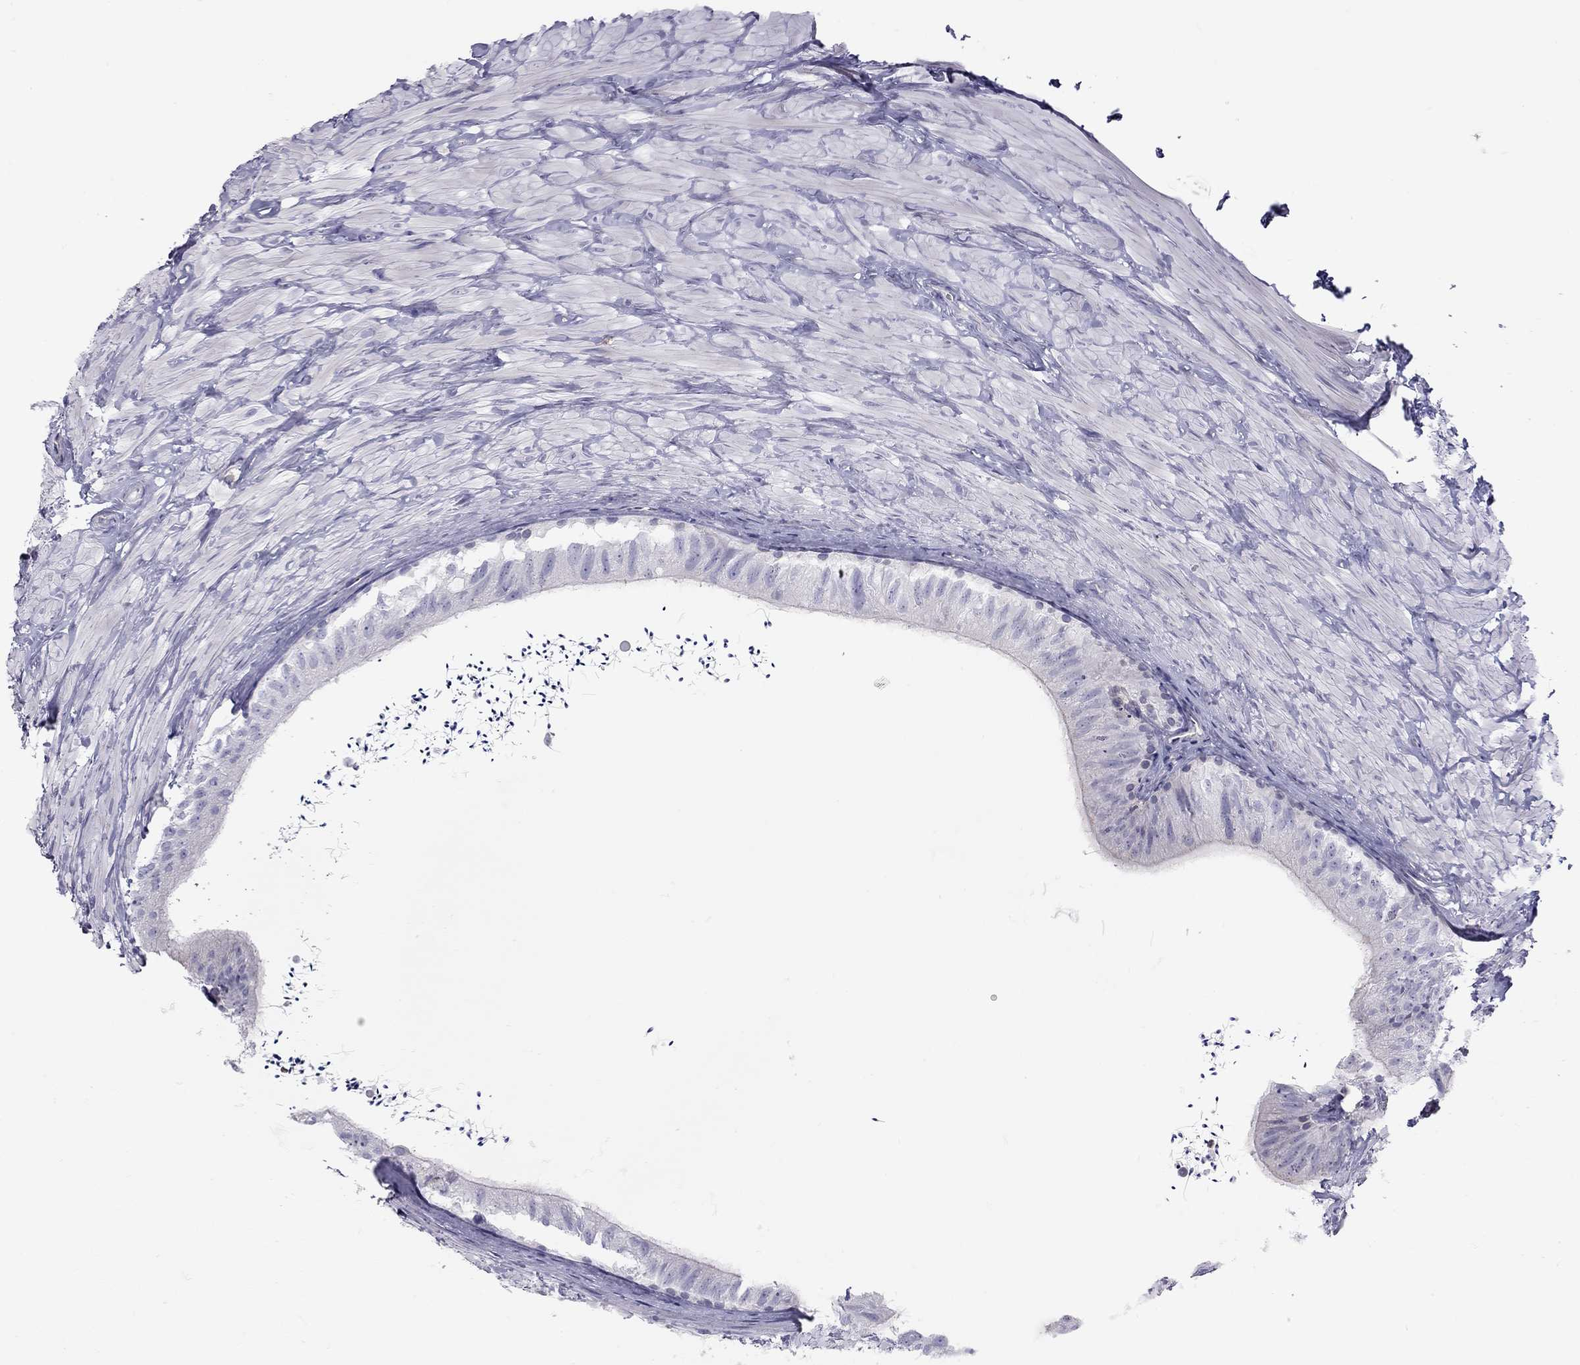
{"staining": {"intensity": "negative", "quantity": "none", "location": "none"}, "tissue": "epididymis", "cell_type": "Glandular cells", "image_type": "normal", "snomed": [{"axis": "morphology", "description": "Normal tissue, NOS"}, {"axis": "topography", "description": "Epididymis"}], "caption": "Epididymis stained for a protein using IHC shows no staining glandular cells.", "gene": "TDRD6", "patient": {"sex": "male", "age": 32}}